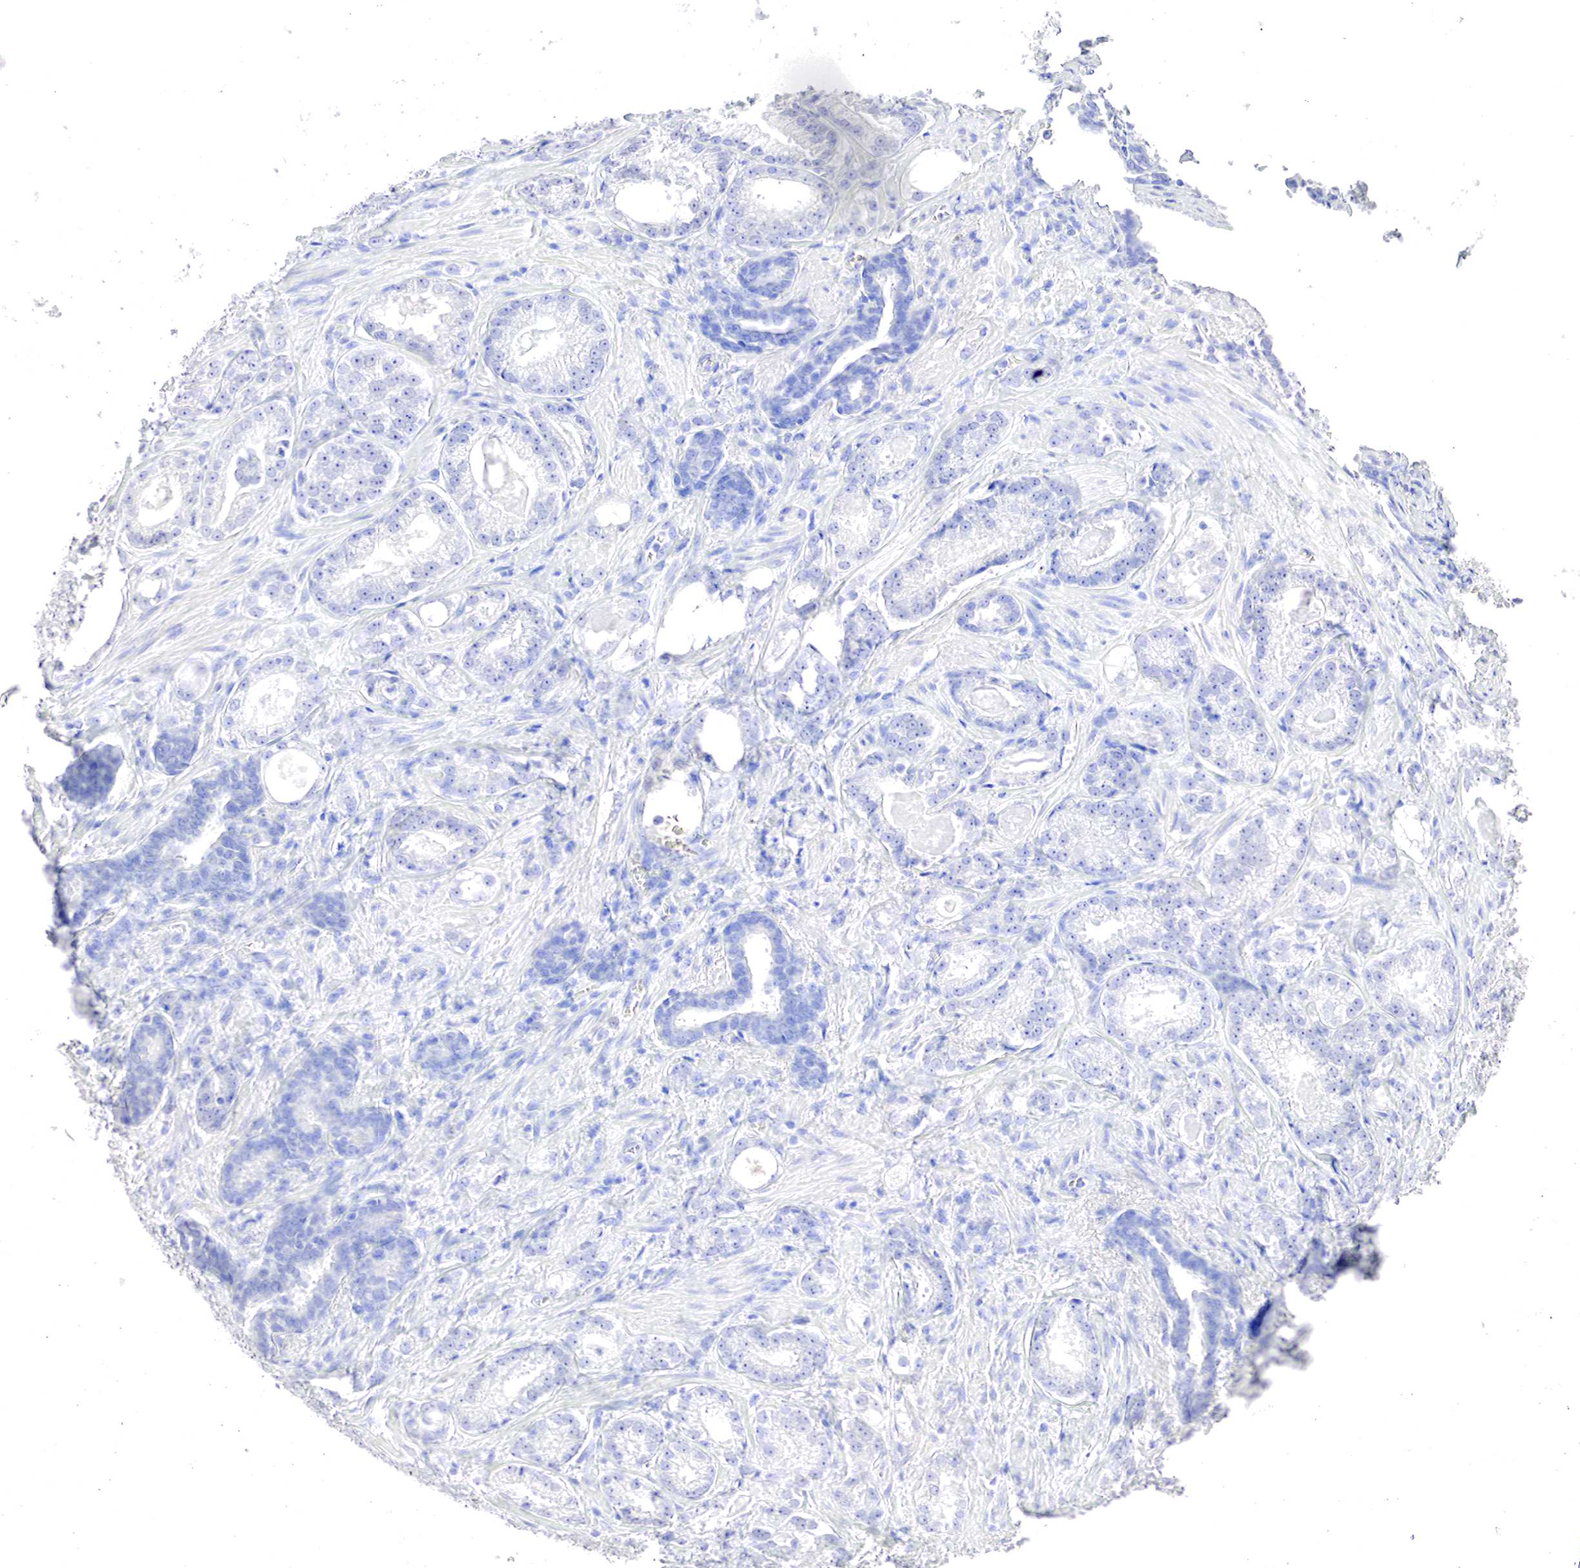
{"staining": {"intensity": "negative", "quantity": "none", "location": "none"}, "tissue": "prostate cancer", "cell_type": "Tumor cells", "image_type": "cancer", "snomed": [{"axis": "morphology", "description": "Adenocarcinoma, Medium grade"}, {"axis": "topography", "description": "Prostate"}], "caption": "Tumor cells are negative for brown protein staining in prostate cancer.", "gene": "OTC", "patient": {"sex": "male", "age": 68}}